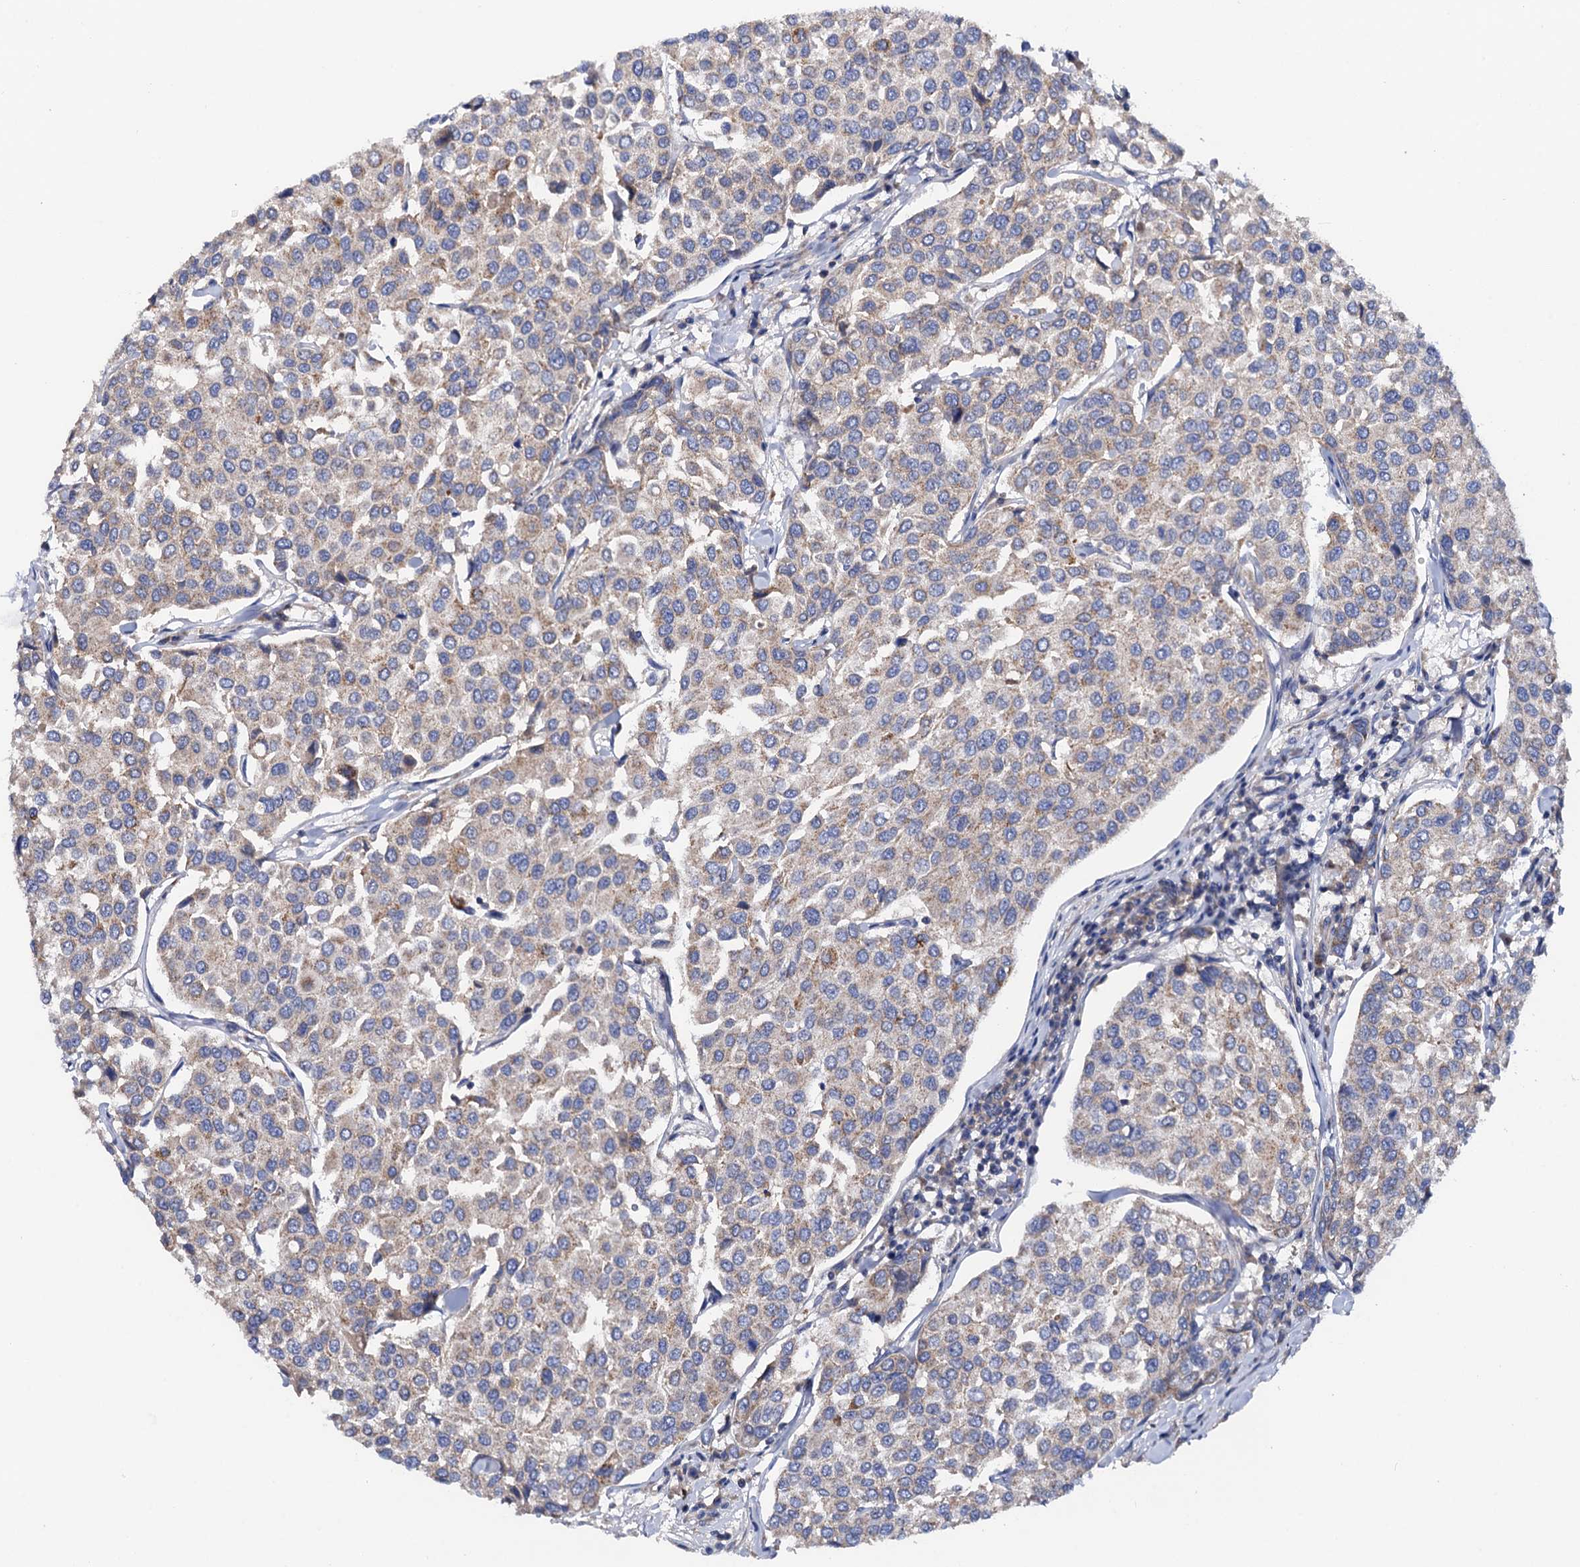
{"staining": {"intensity": "weak", "quantity": ">75%", "location": "cytoplasmic/membranous"}, "tissue": "breast cancer", "cell_type": "Tumor cells", "image_type": "cancer", "snomed": [{"axis": "morphology", "description": "Duct carcinoma"}, {"axis": "topography", "description": "Breast"}], "caption": "High-magnification brightfield microscopy of breast cancer stained with DAB (3,3'-diaminobenzidine) (brown) and counterstained with hematoxylin (blue). tumor cells exhibit weak cytoplasmic/membranous positivity is appreciated in about>75% of cells.", "gene": "MRPL48", "patient": {"sex": "female", "age": 55}}